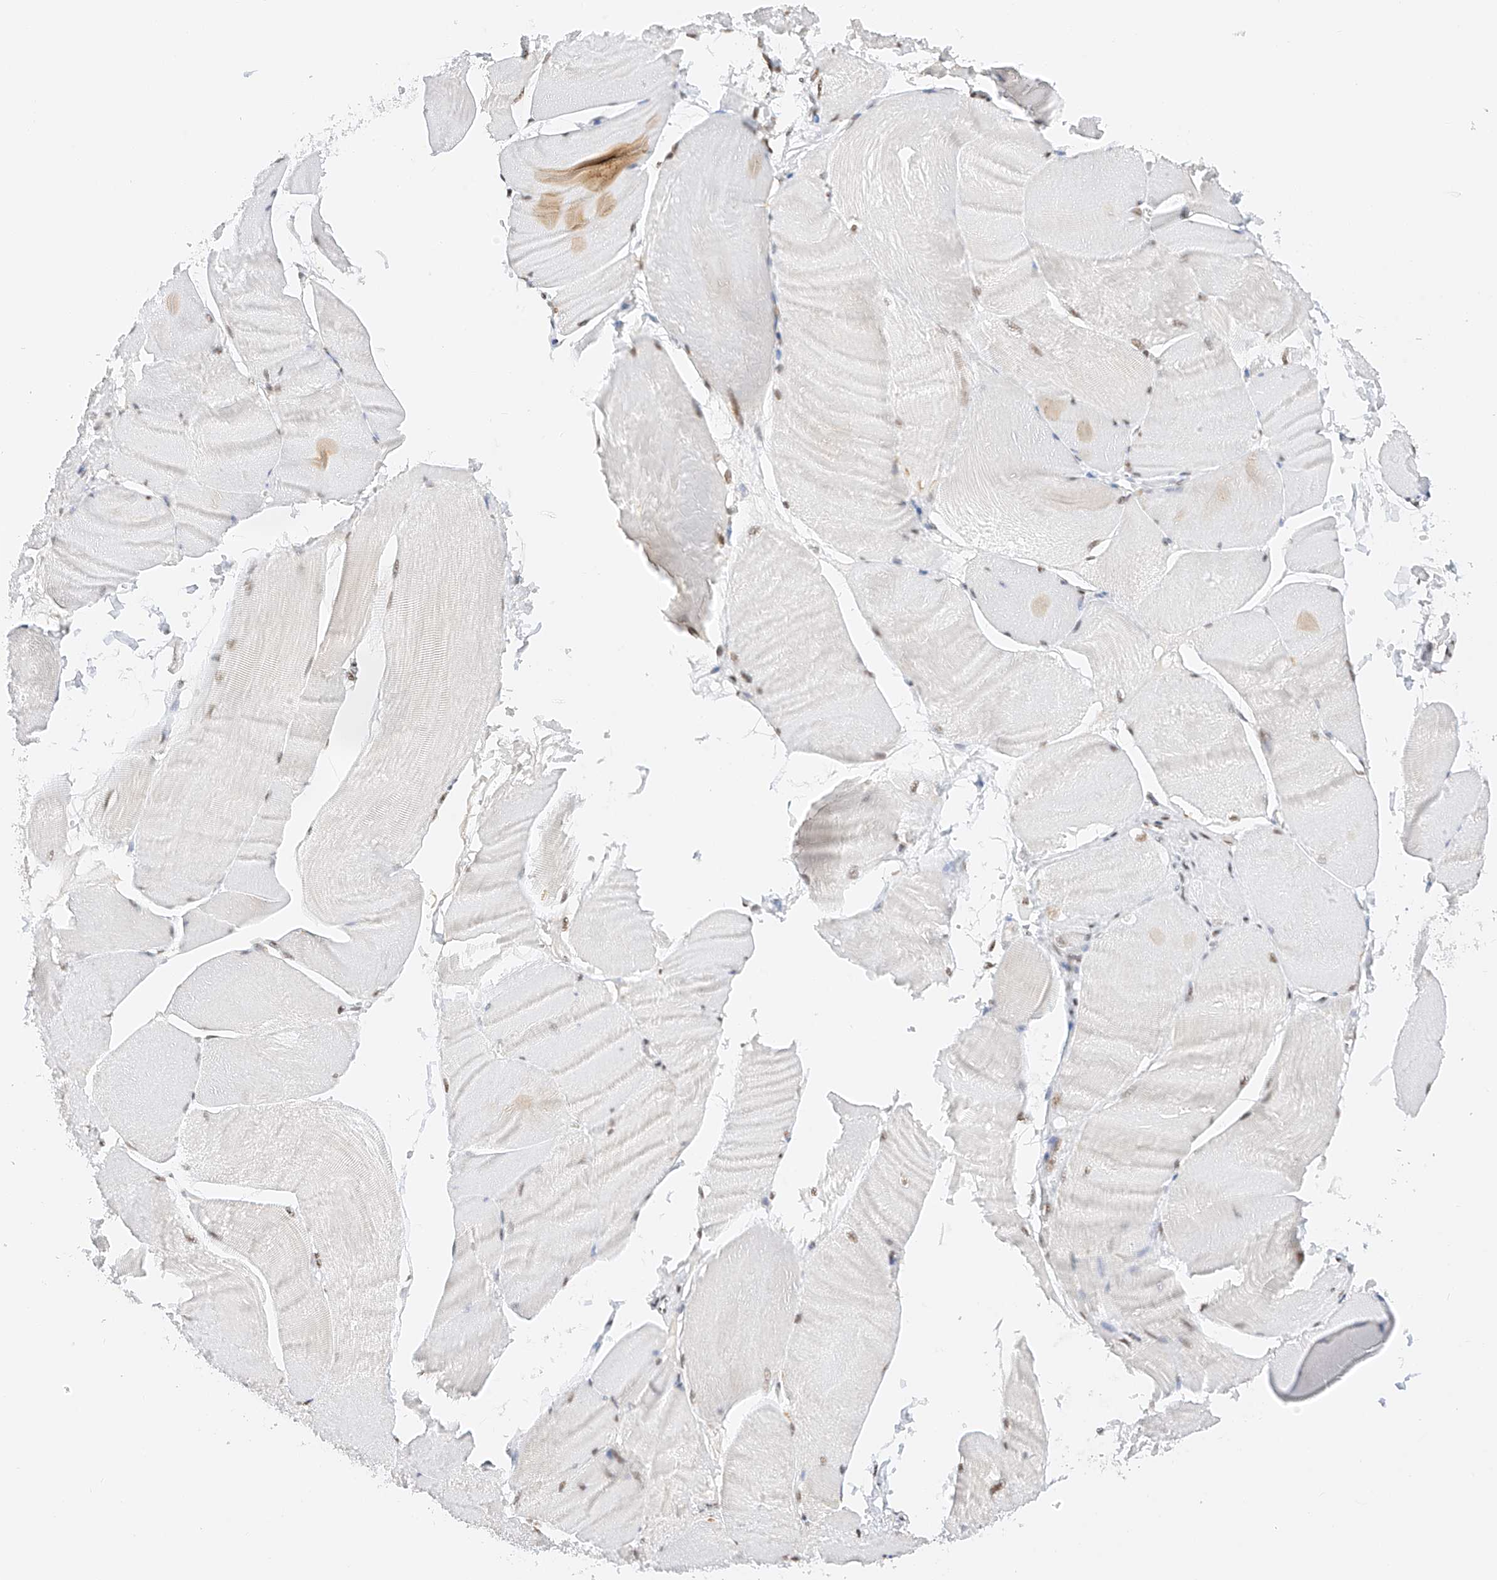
{"staining": {"intensity": "weak", "quantity": "<25%", "location": "nuclear"}, "tissue": "skeletal muscle", "cell_type": "Myocytes", "image_type": "normal", "snomed": [{"axis": "morphology", "description": "Normal tissue, NOS"}, {"axis": "morphology", "description": "Basal cell carcinoma"}, {"axis": "topography", "description": "Skeletal muscle"}], "caption": "A high-resolution photomicrograph shows immunohistochemistry staining of unremarkable skeletal muscle, which exhibits no significant staining in myocytes. (DAB (3,3'-diaminobenzidine) IHC with hematoxylin counter stain).", "gene": "NRF1", "patient": {"sex": "female", "age": 64}}